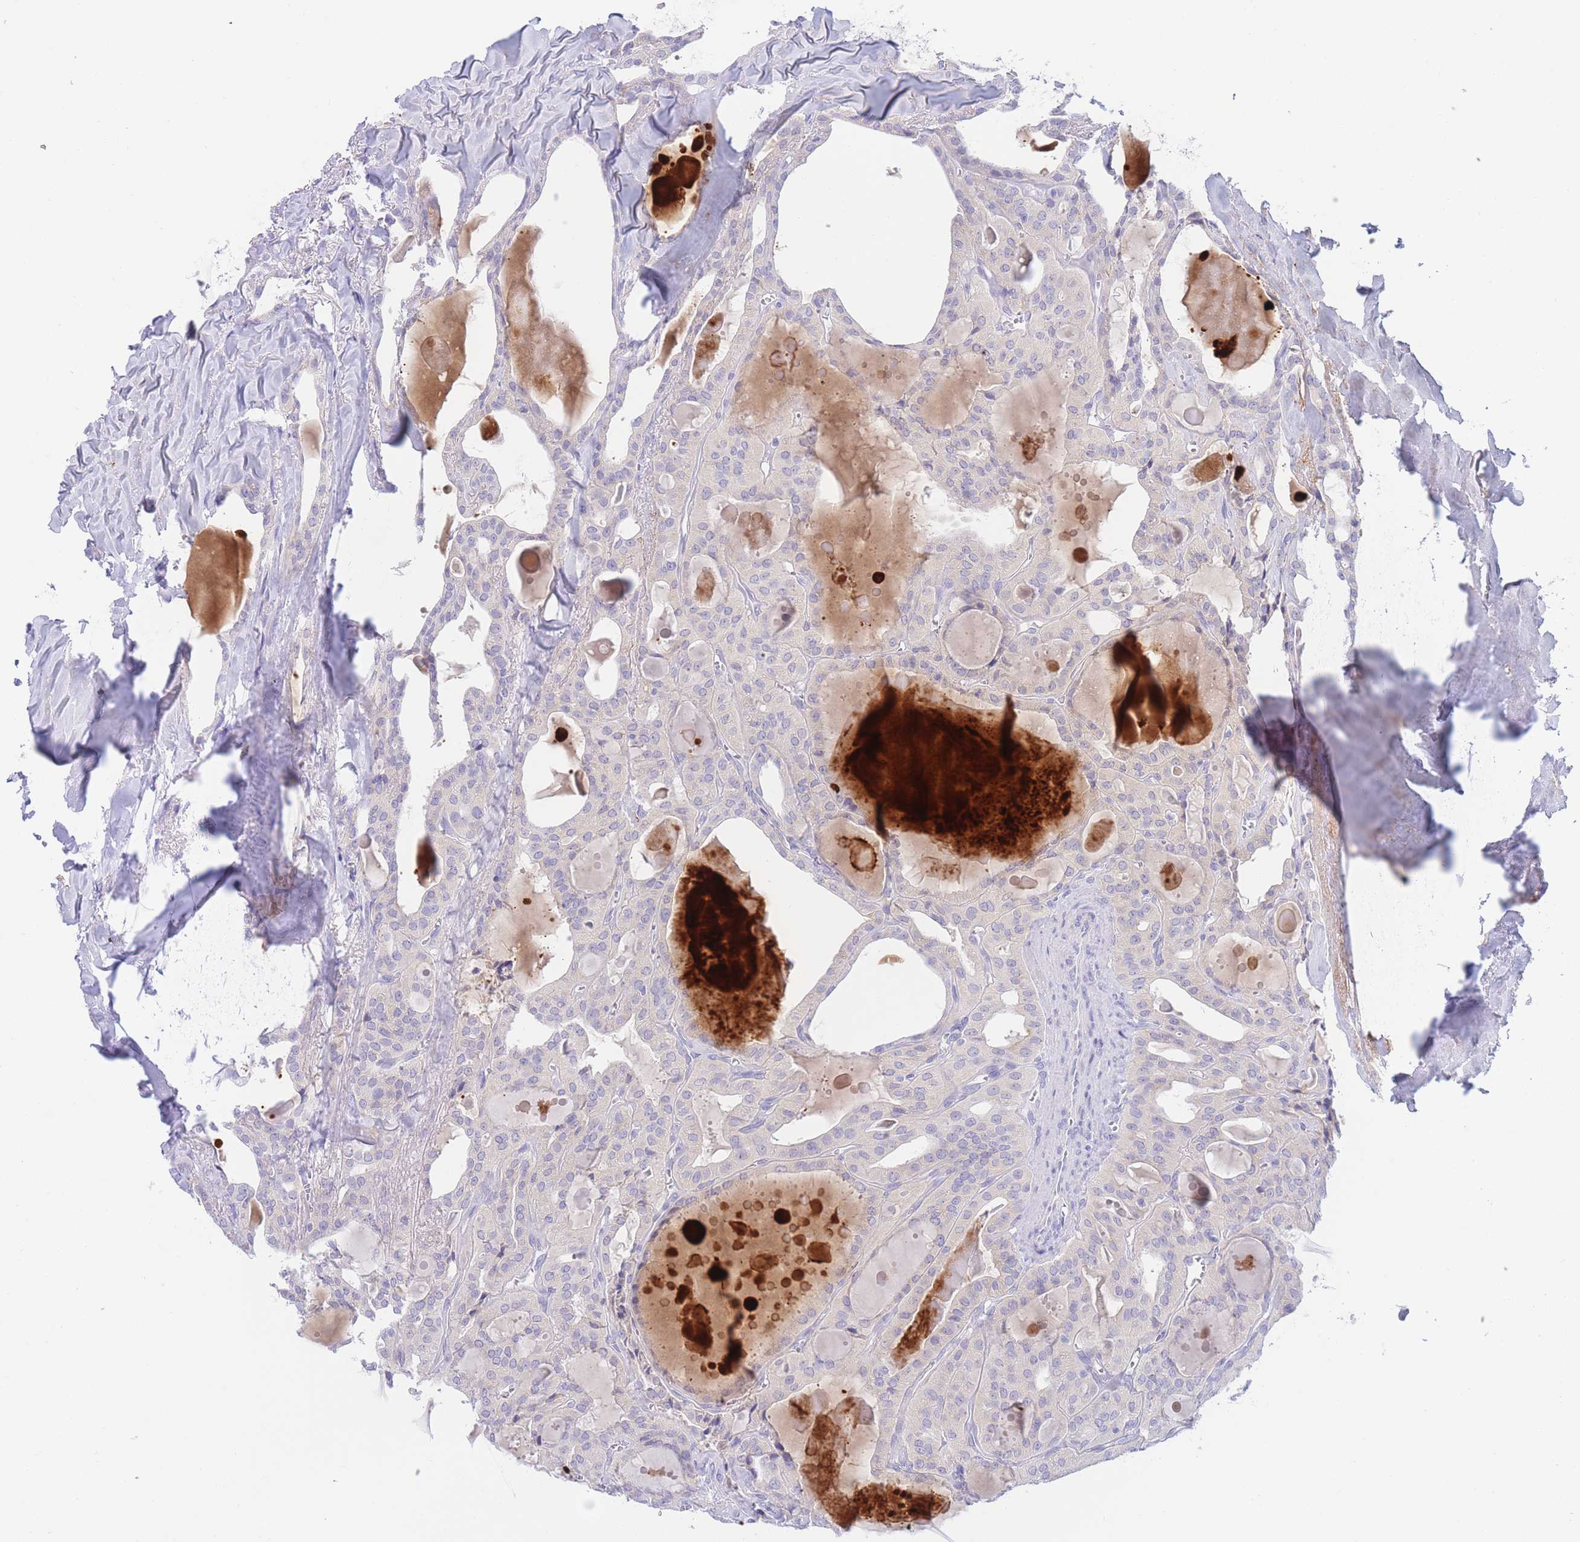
{"staining": {"intensity": "negative", "quantity": "none", "location": "none"}, "tissue": "thyroid cancer", "cell_type": "Tumor cells", "image_type": "cancer", "snomed": [{"axis": "morphology", "description": "Papillary adenocarcinoma, NOS"}, {"axis": "topography", "description": "Thyroid gland"}], "caption": "Immunohistochemical staining of thyroid papillary adenocarcinoma reveals no significant positivity in tumor cells.", "gene": "PCDHB3", "patient": {"sex": "male", "age": 52}}